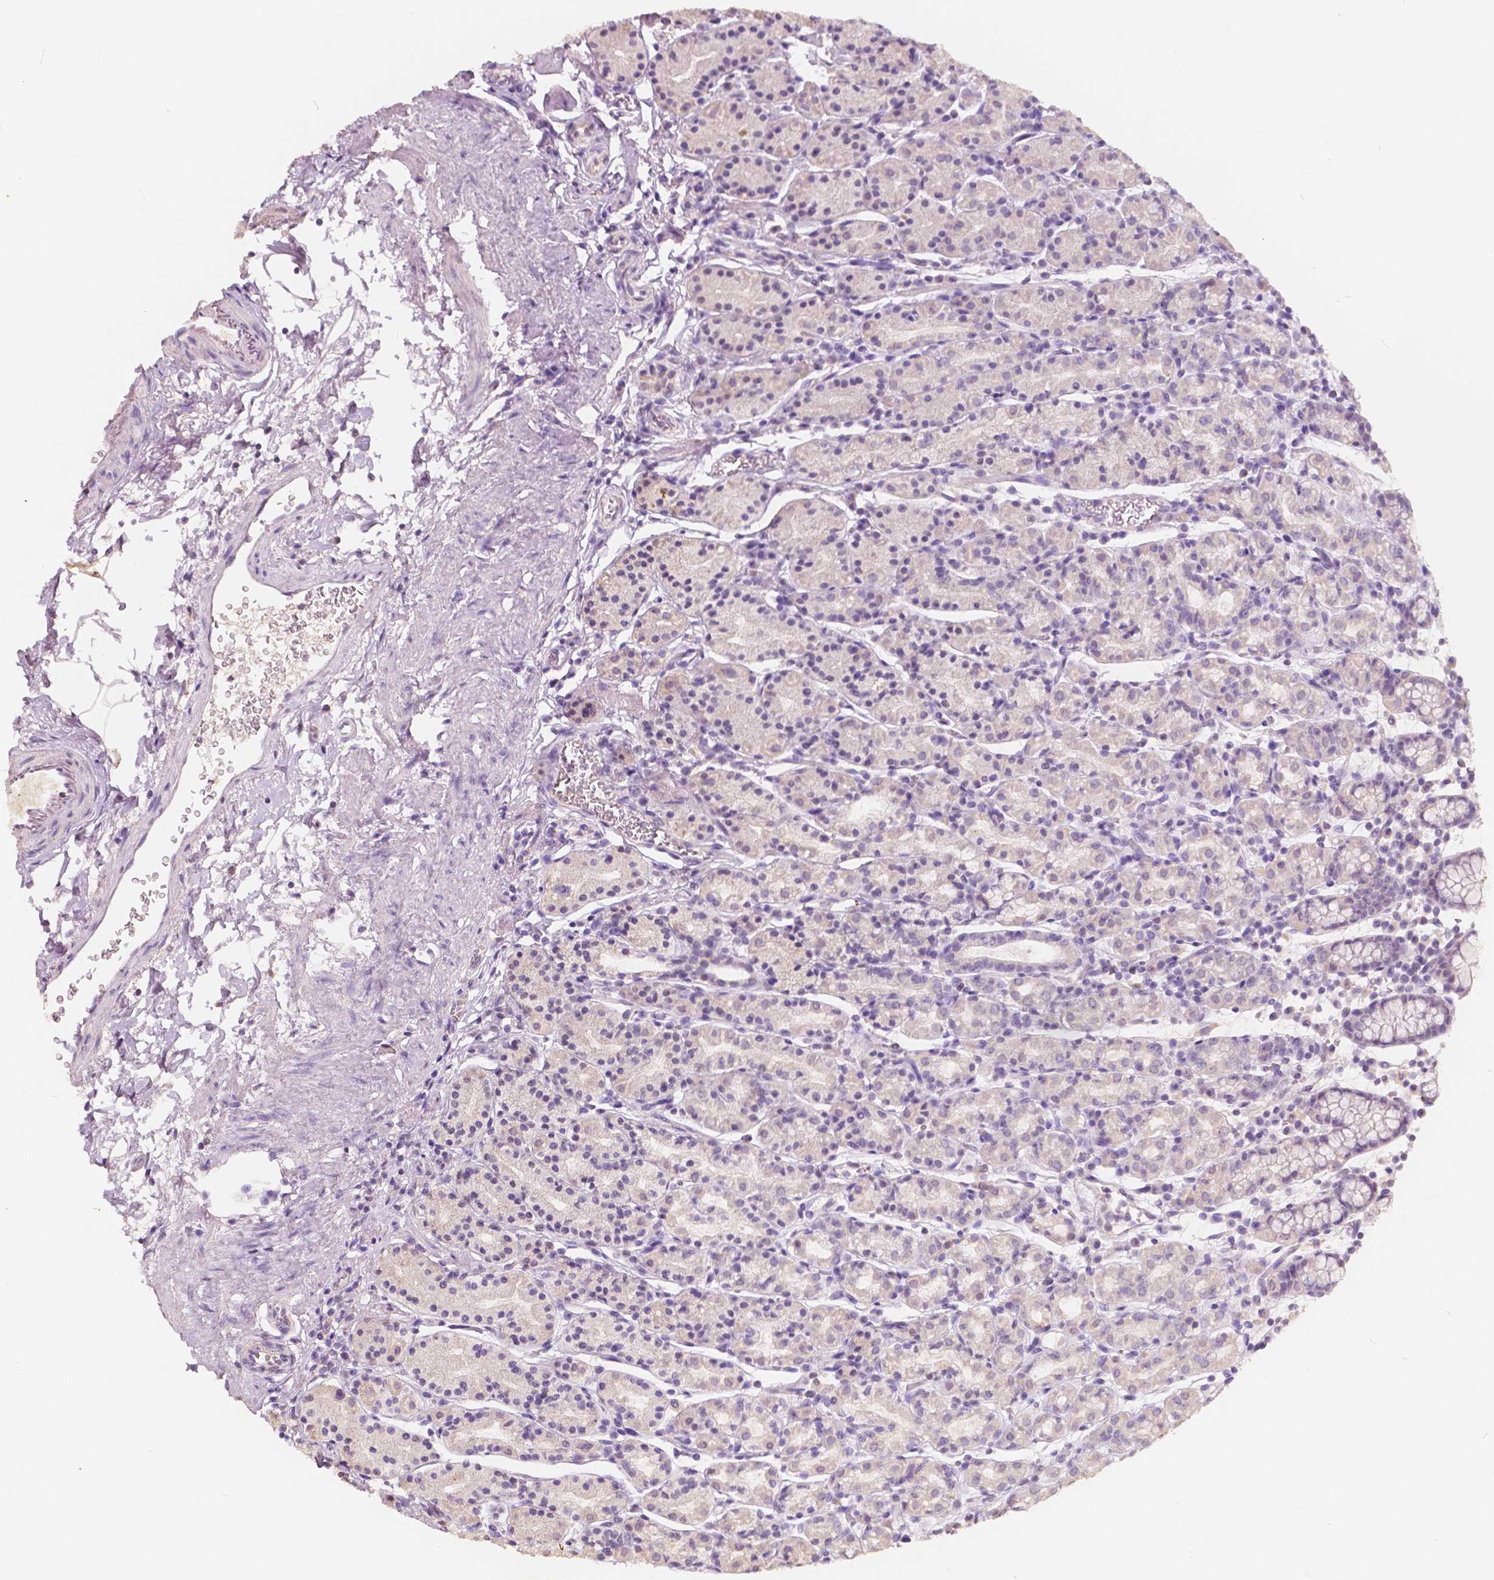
{"staining": {"intensity": "negative", "quantity": "none", "location": "none"}, "tissue": "stomach", "cell_type": "Glandular cells", "image_type": "normal", "snomed": [{"axis": "morphology", "description": "Normal tissue, NOS"}, {"axis": "topography", "description": "Stomach, upper"}, {"axis": "topography", "description": "Stomach"}], "caption": "Immunohistochemical staining of benign stomach shows no significant staining in glandular cells. Nuclei are stained in blue.", "gene": "SOX15", "patient": {"sex": "male", "age": 62}}